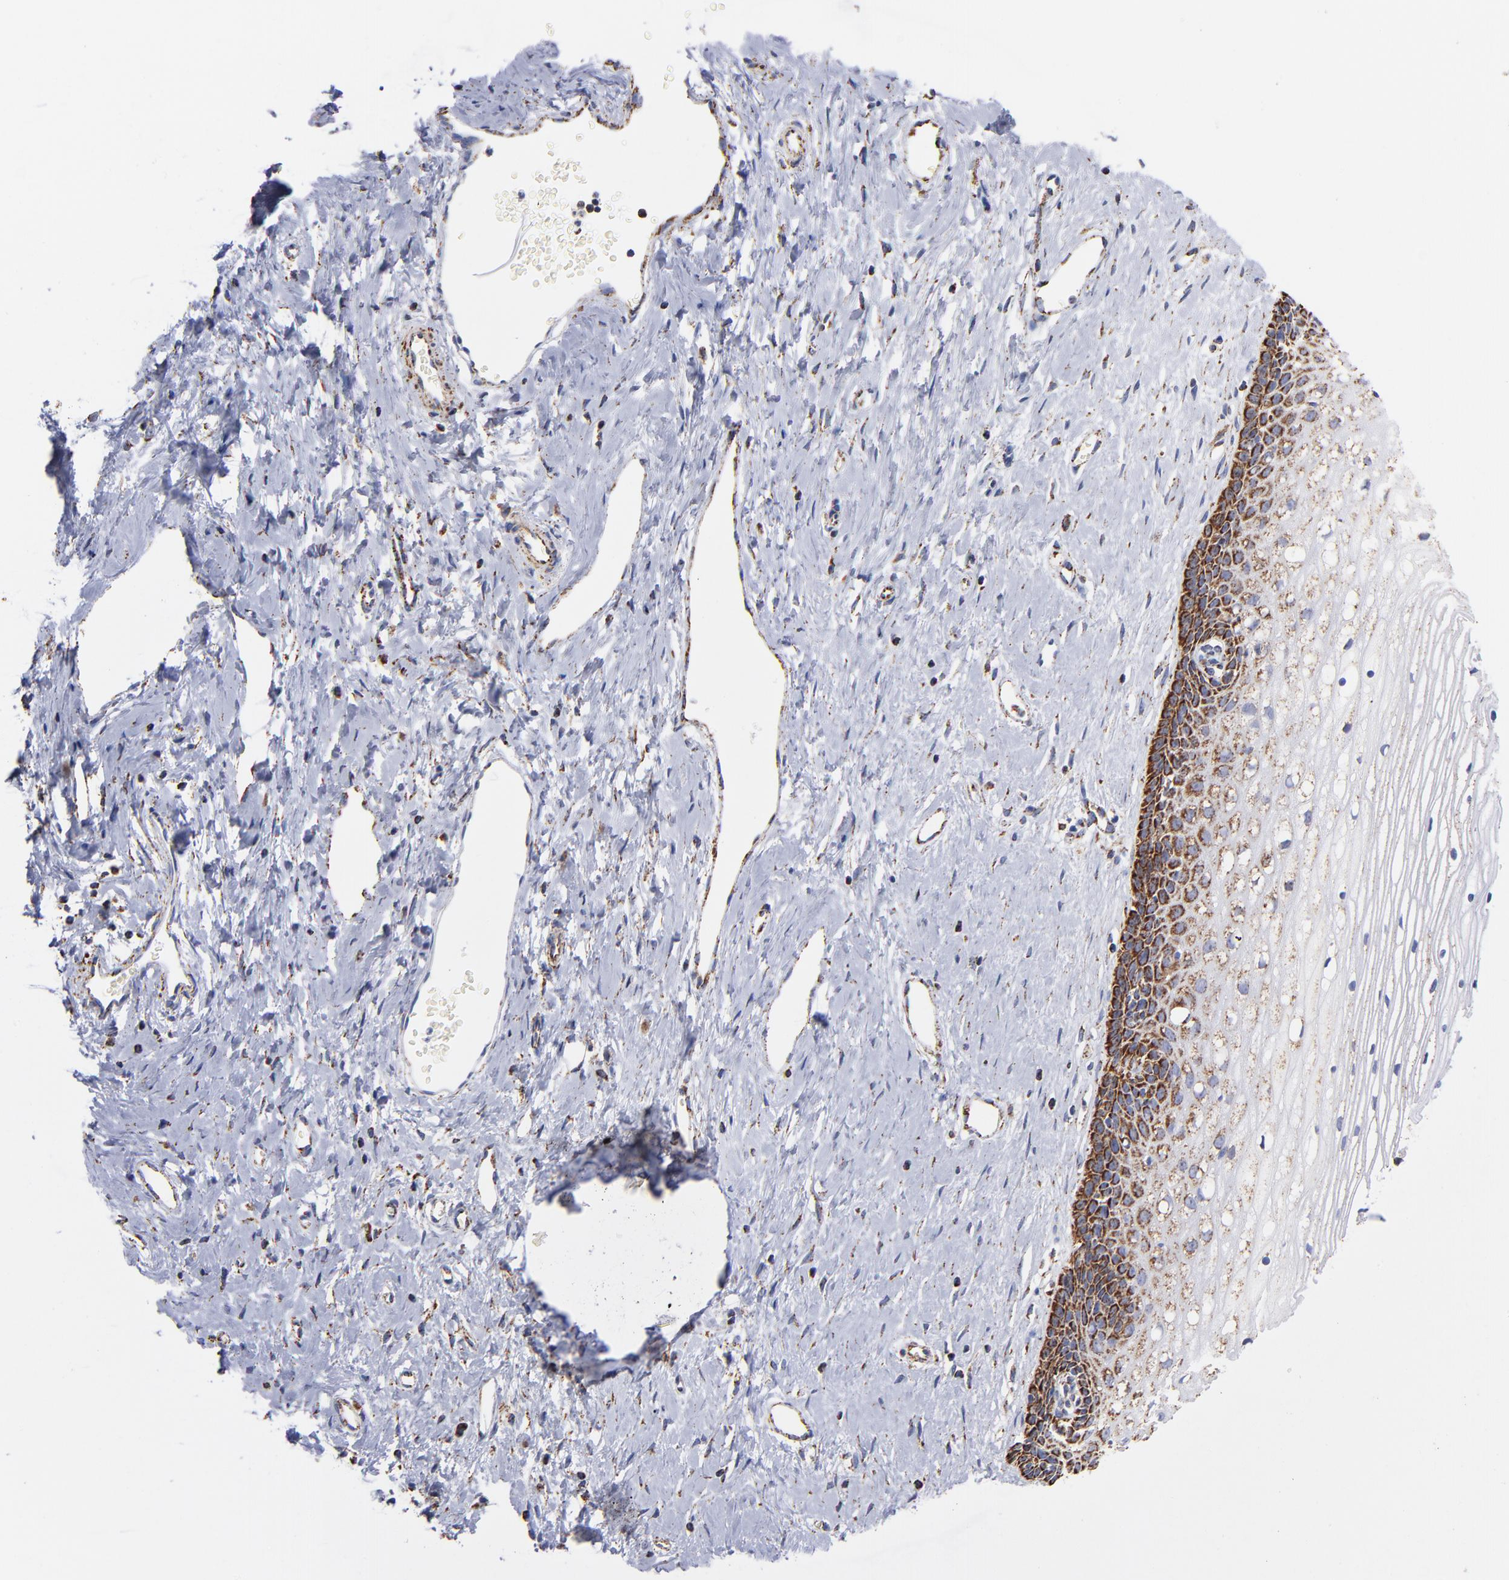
{"staining": {"intensity": "strong", "quantity": ">75%", "location": "cytoplasmic/membranous"}, "tissue": "cervix", "cell_type": "Glandular cells", "image_type": "normal", "snomed": [{"axis": "morphology", "description": "Normal tissue, NOS"}, {"axis": "topography", "description": "Cervix"}], "caption": "Cervix stained with a brown dye displays strong cytoplasmic/membranous positive staining in approximately >75% of glandular cells.", "gene": "PHB1", "patient": {"sex": "female", "age": 40}}